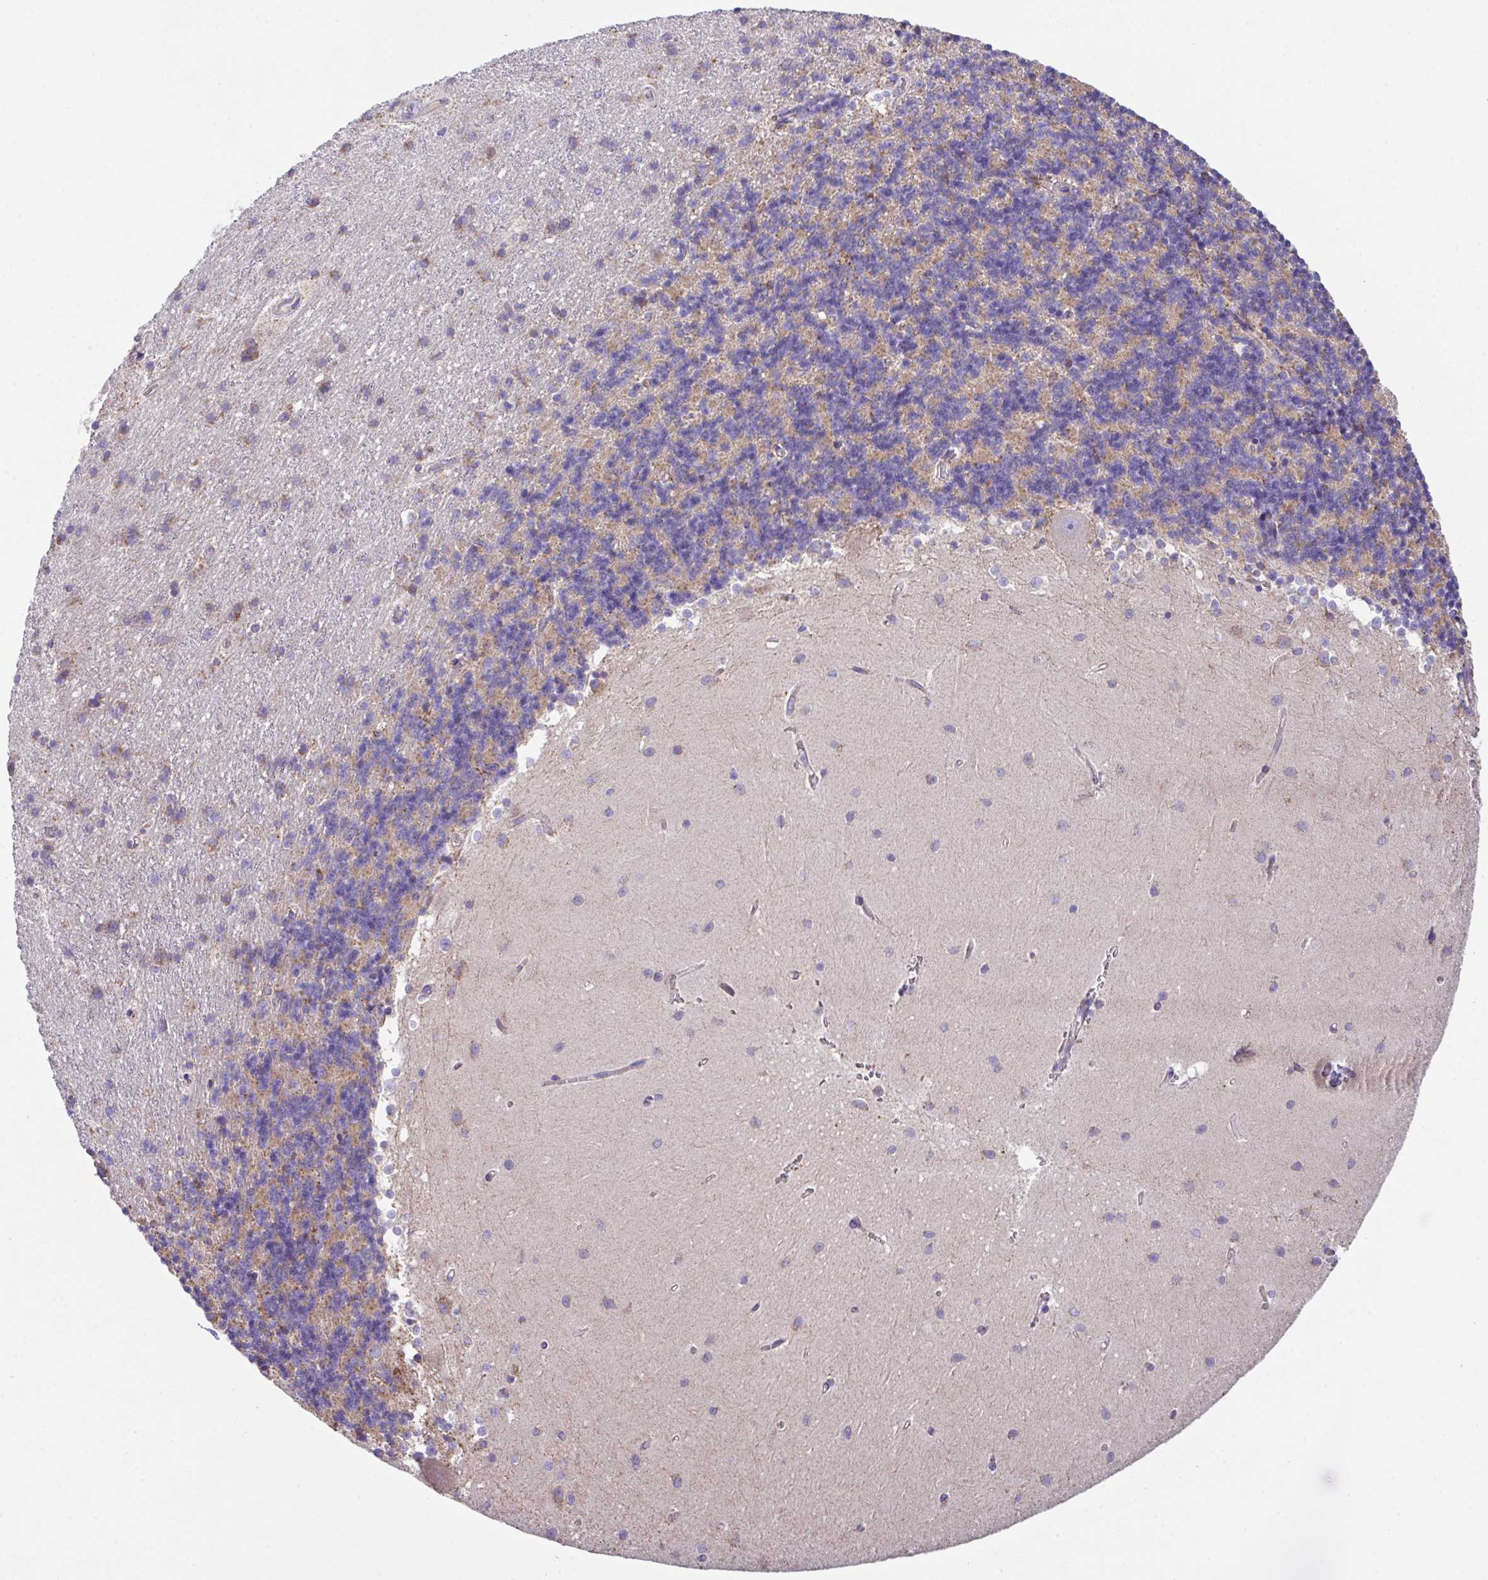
{"staining": {"intensity": "moderate", "quantity": "25%-75%", "location": "cytoplasmic/membranous"}, "tissue": "cerebellum", "cell_type": "Cells in granular layer", "image_type": "normal", "snomed": [{"axis": "morphology", "description": "Normal tissue, NOS"}, {"axis": "topography", "description": "Cerebellum"}], "caption": "Immunohistochemical staining of unremarkable human cerebellum displays medium levels of moderate cytoplasmic/membranous expression in about 25%-75% of cells in granular layer.", "gene": "PCMTD2", "patient": {"sex": "male", "age": 54}}